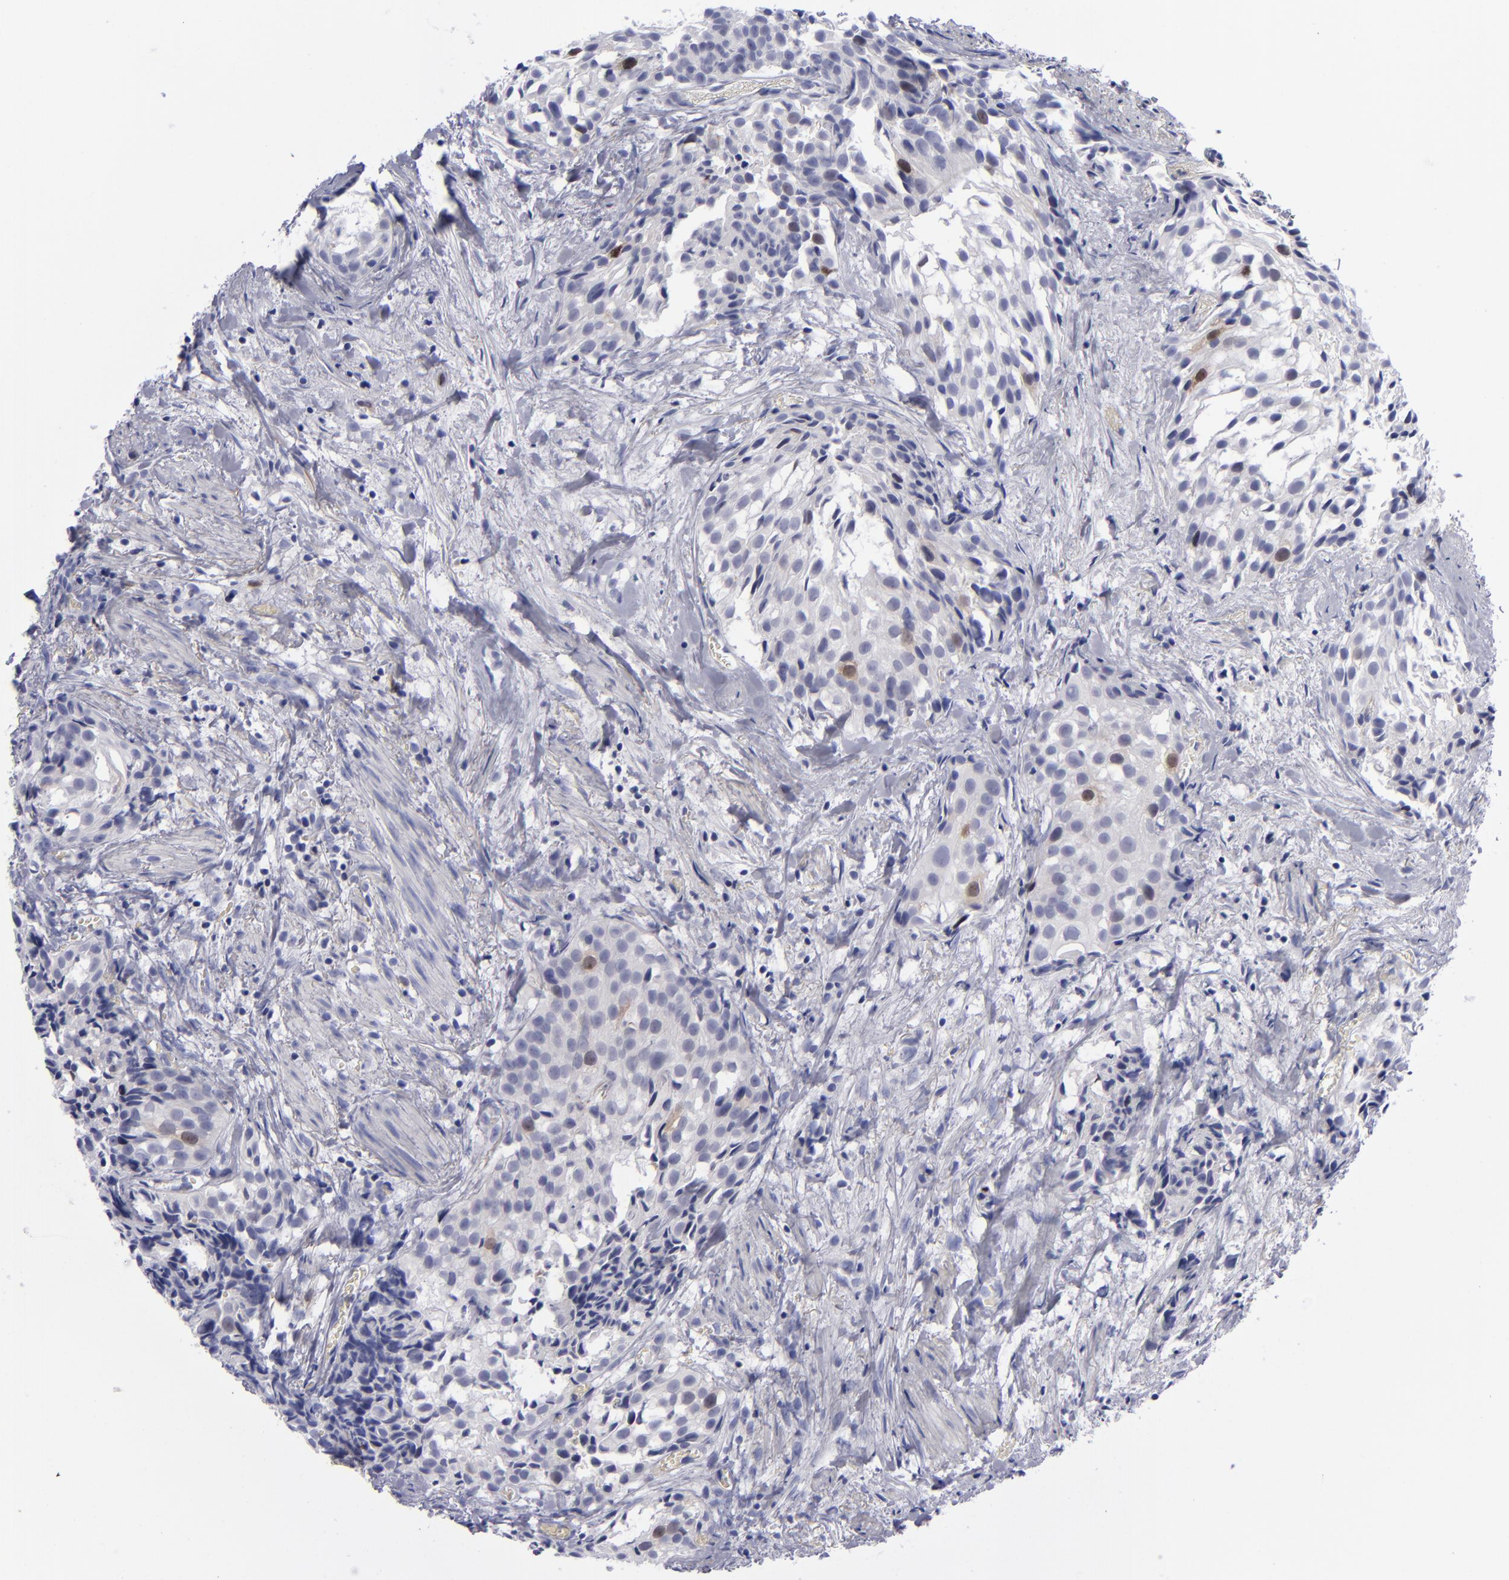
{"staining": {"intensity": "weak", "quantity": "<25%", "location": "nuclear"}, "tissue": "urothelial cancer", "cell_type": "Tumor cells", "image_type": "cancer", "snomed": [{"axis": "morphology", "description": "Urothelial carcinoma, High grade"}, {"axis": "topography", "description": "Urinary bladder"}], "caption": "A micrograph of urothelial carcinoma (high-grade) stained for a protein displays no brown staining in tumor cells.", "gene": "AURKA", "patient": {"sex": "female", "age": 78}}